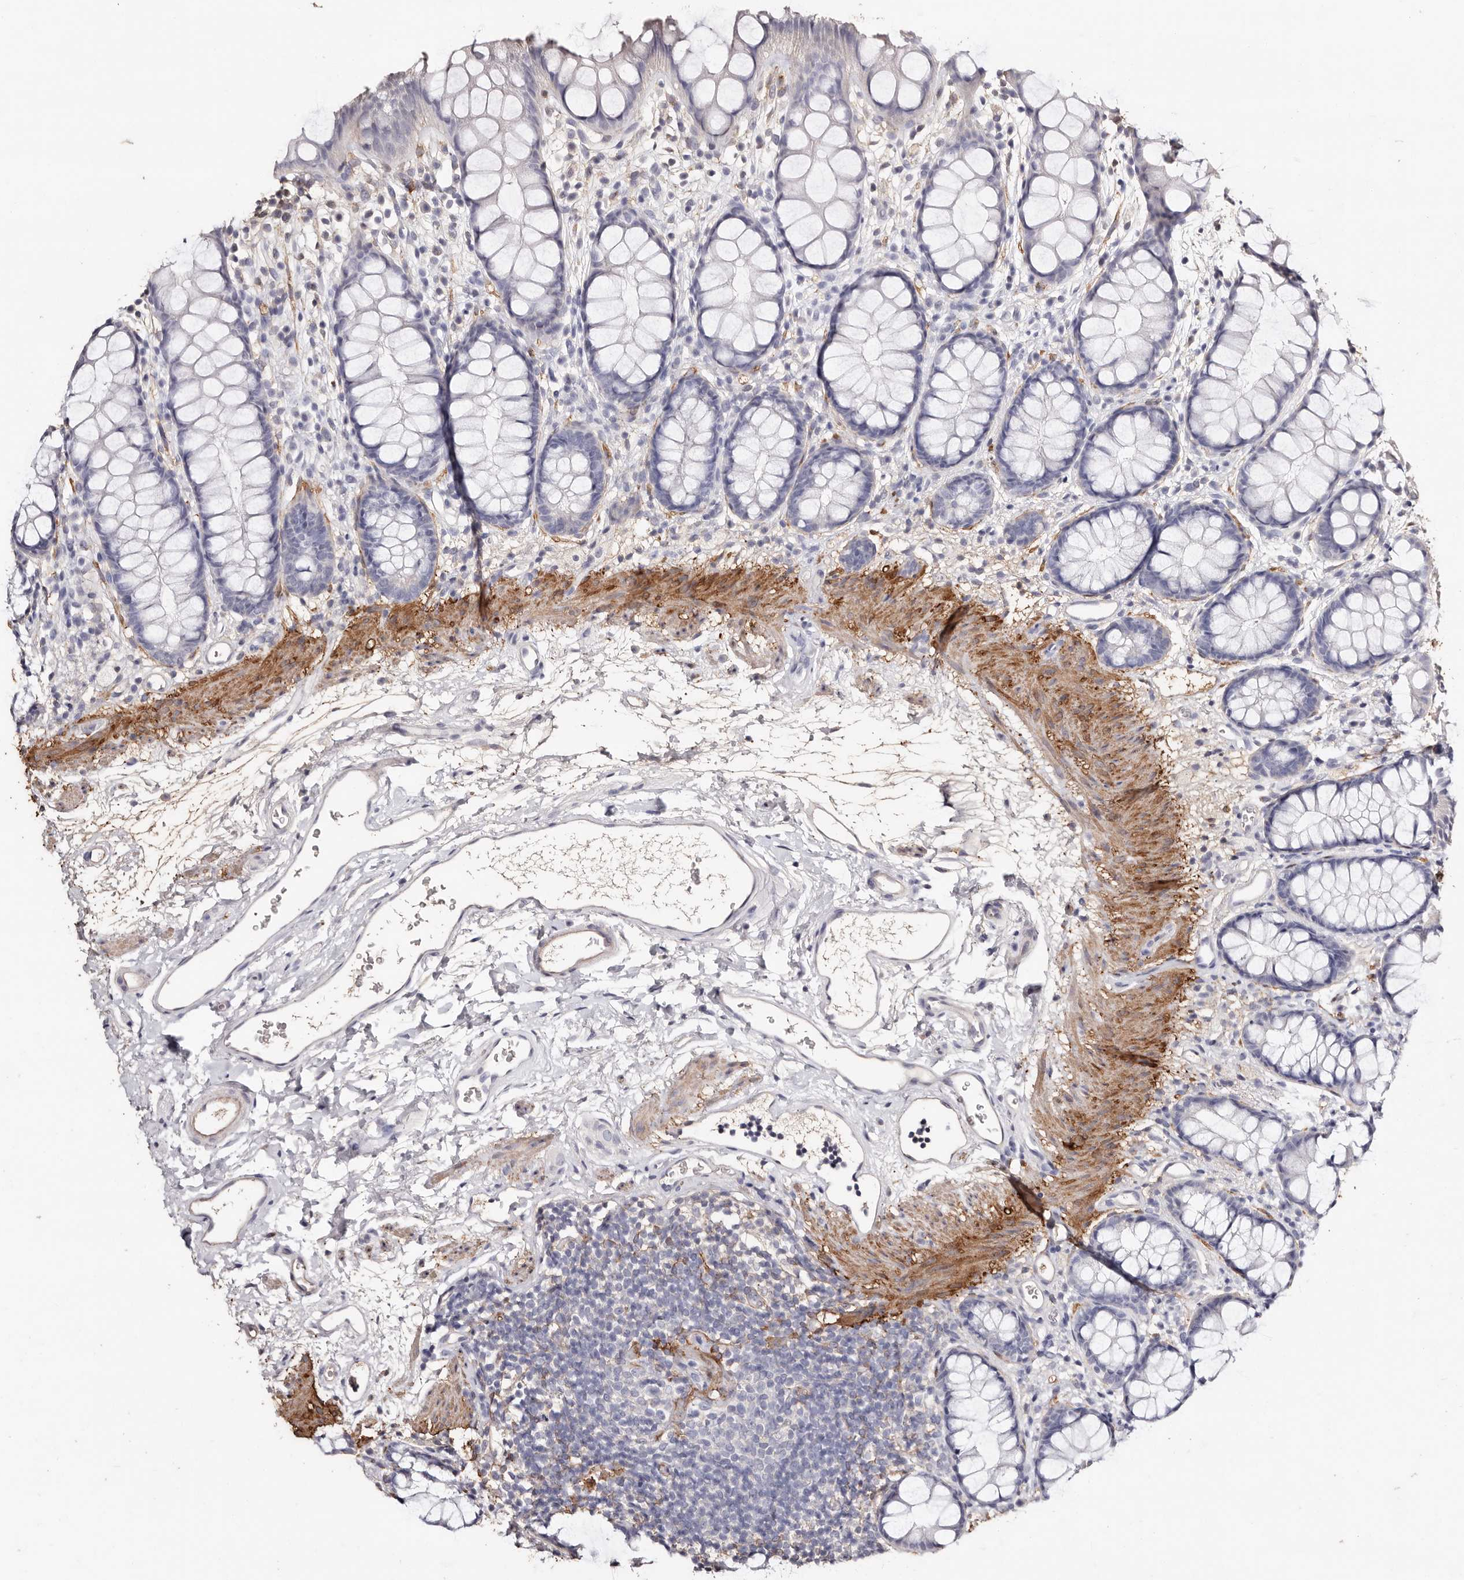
{"staining": {"intensity": "negative", "quantity": "none", "location": "none"}, "tissue": "rectum", "cell_type": "Glandular cells", "image_type": "normal", "snomed": [{"axis": "morphology", "description": "Normal tissue, NOS"}, {"axis": "topography", "description": "Rectum"}], "caption": "A micrograph of rectum stained for a protein reveals no brown staining in glandular cells. (IHC, brightfield microscopy, high magnification).", "gene": "TGM2", "patient": {"sex": "female", "age": 65}}